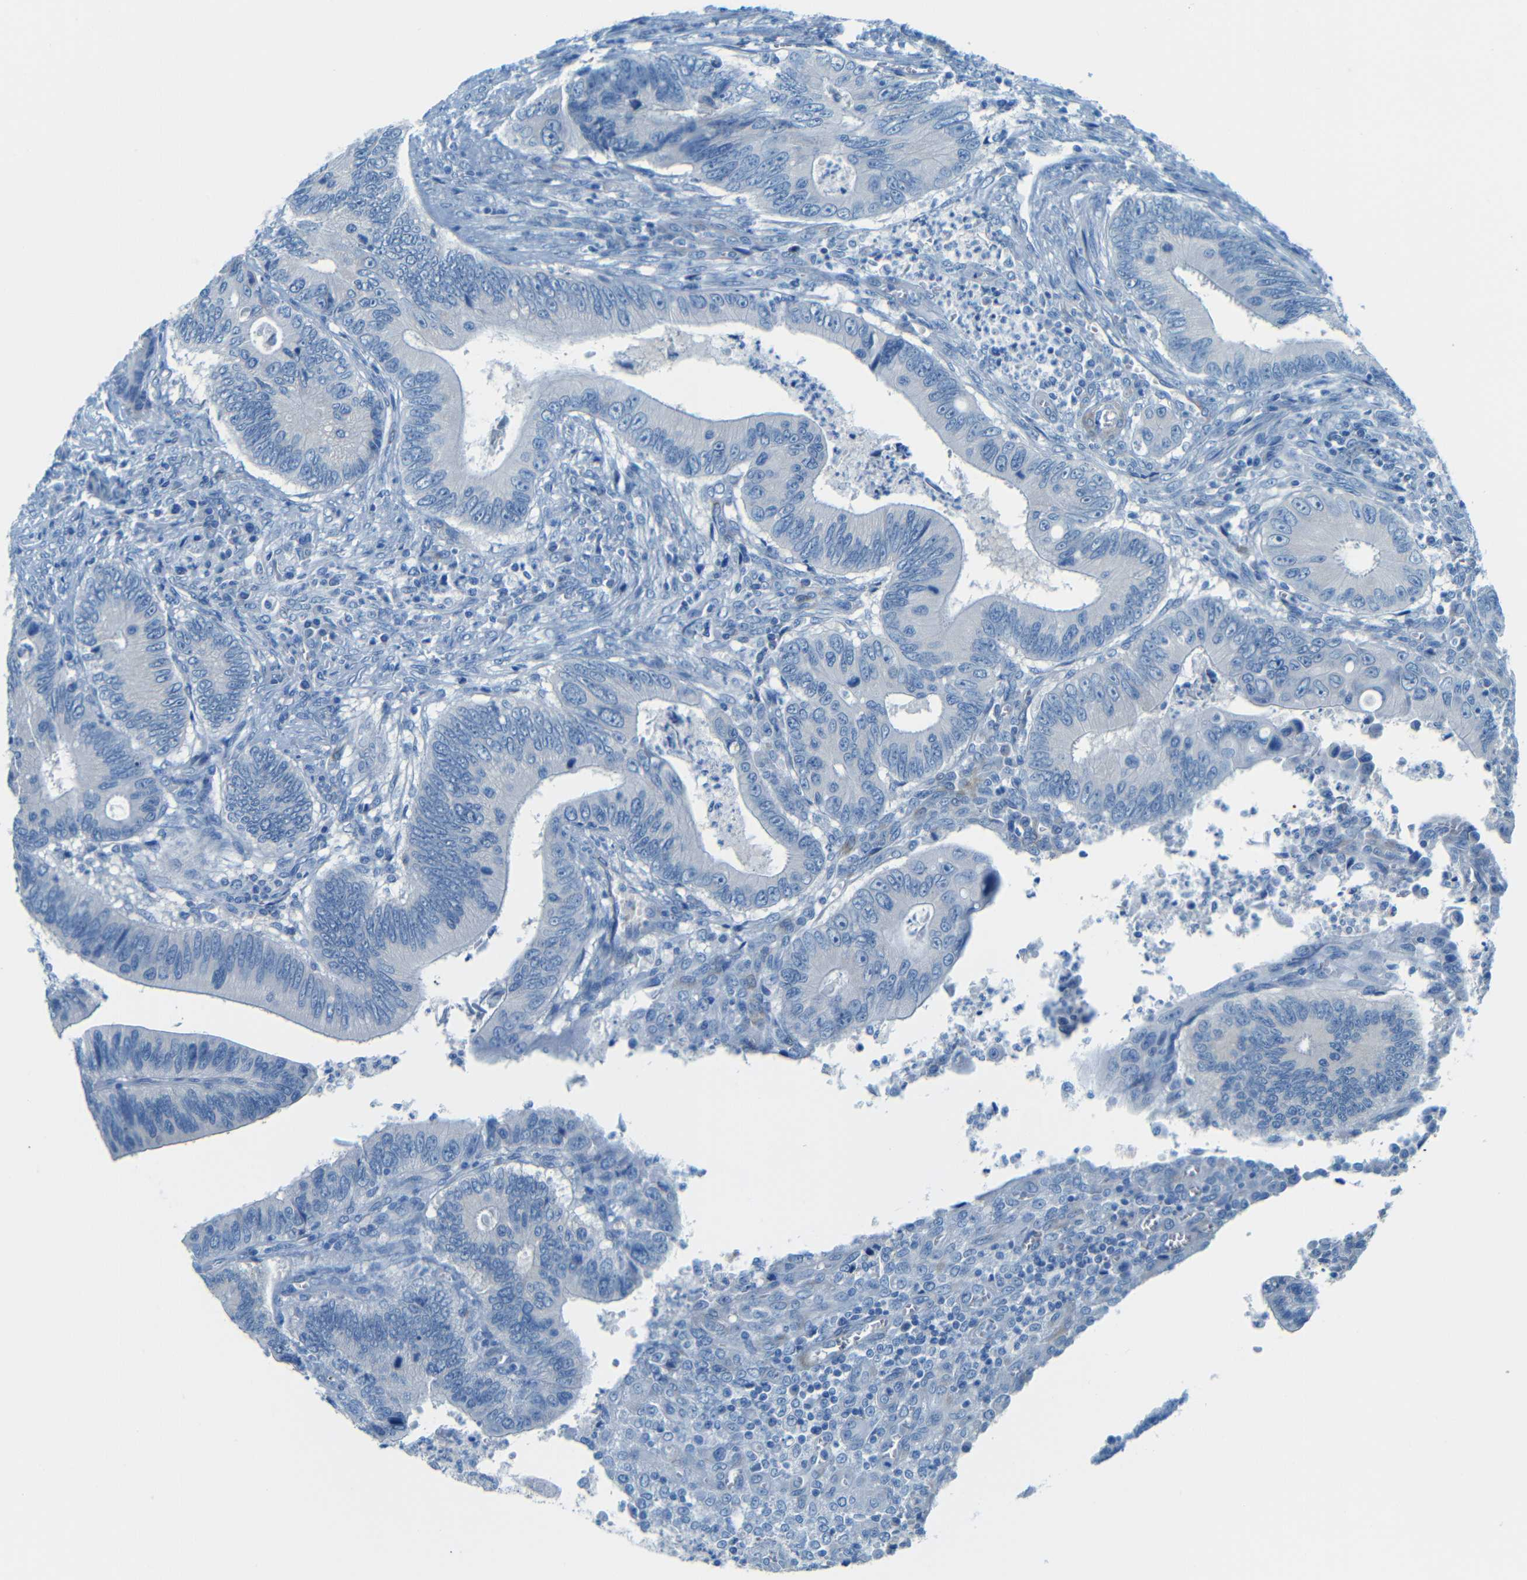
{"staining": {"intensity": "negative", "quantity": "none", "location": "none"}, "tissue": "colorectal cancer", "cell_type": "Tumor cells", "image_type": "cancer", "snomed": [{"axis": "morphology", "description": "Inflammation, NOS"}, {"axis": "morphology", "description": "Adenocarcinoma, NOS"}, {"axis": "topography", "description": "Colon"}], "caption": "Immunohistochemical staining of human colorectal cancer demonstrates no significant expression in tumor cells.", "gene": "MAP2", "patient": {"sex": "male", "age": 72}}